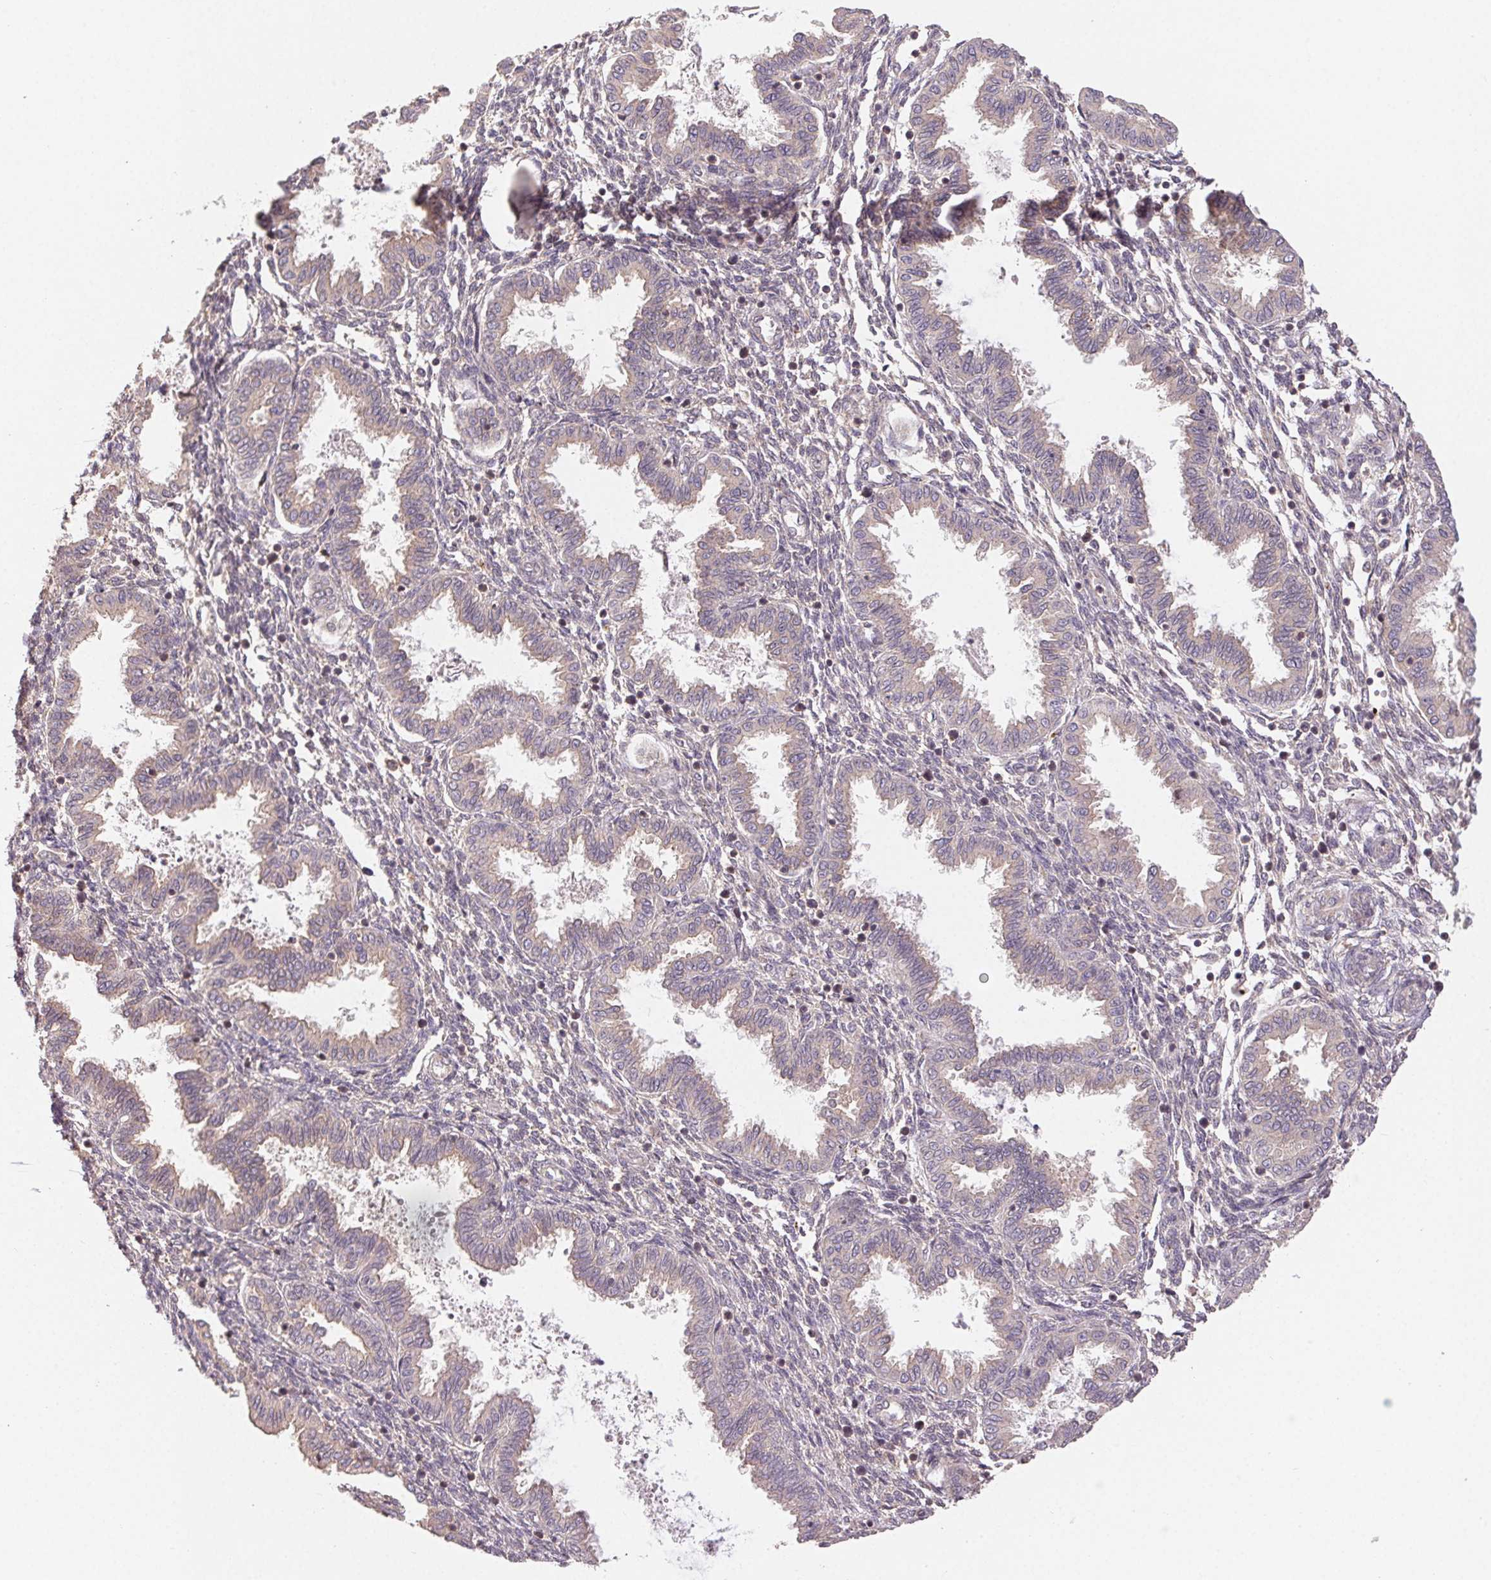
{"staining": {"intensity": "negative", "quantity": "none", "location": "none"}, "tissue": "endometrium", "cell_type": "Cells in endometrial stroma", "image_type": "normal", "snomed": [{"axis": "morphology", "description": "Normal tissue, NOS"}, {"axis": "topography", "description": "Endometrium"}], "caption": "The immunohistochemistry micrograph has no significant expression in cells in endometrial stroma of endometrium. (DAB (3,3'-diaminobenzidine) immunohistochemistry visualized using brightfield microscopy, high magnification).", "gene": "MAPKAPK2", "patient": {"sex": "female", "age": 33}}